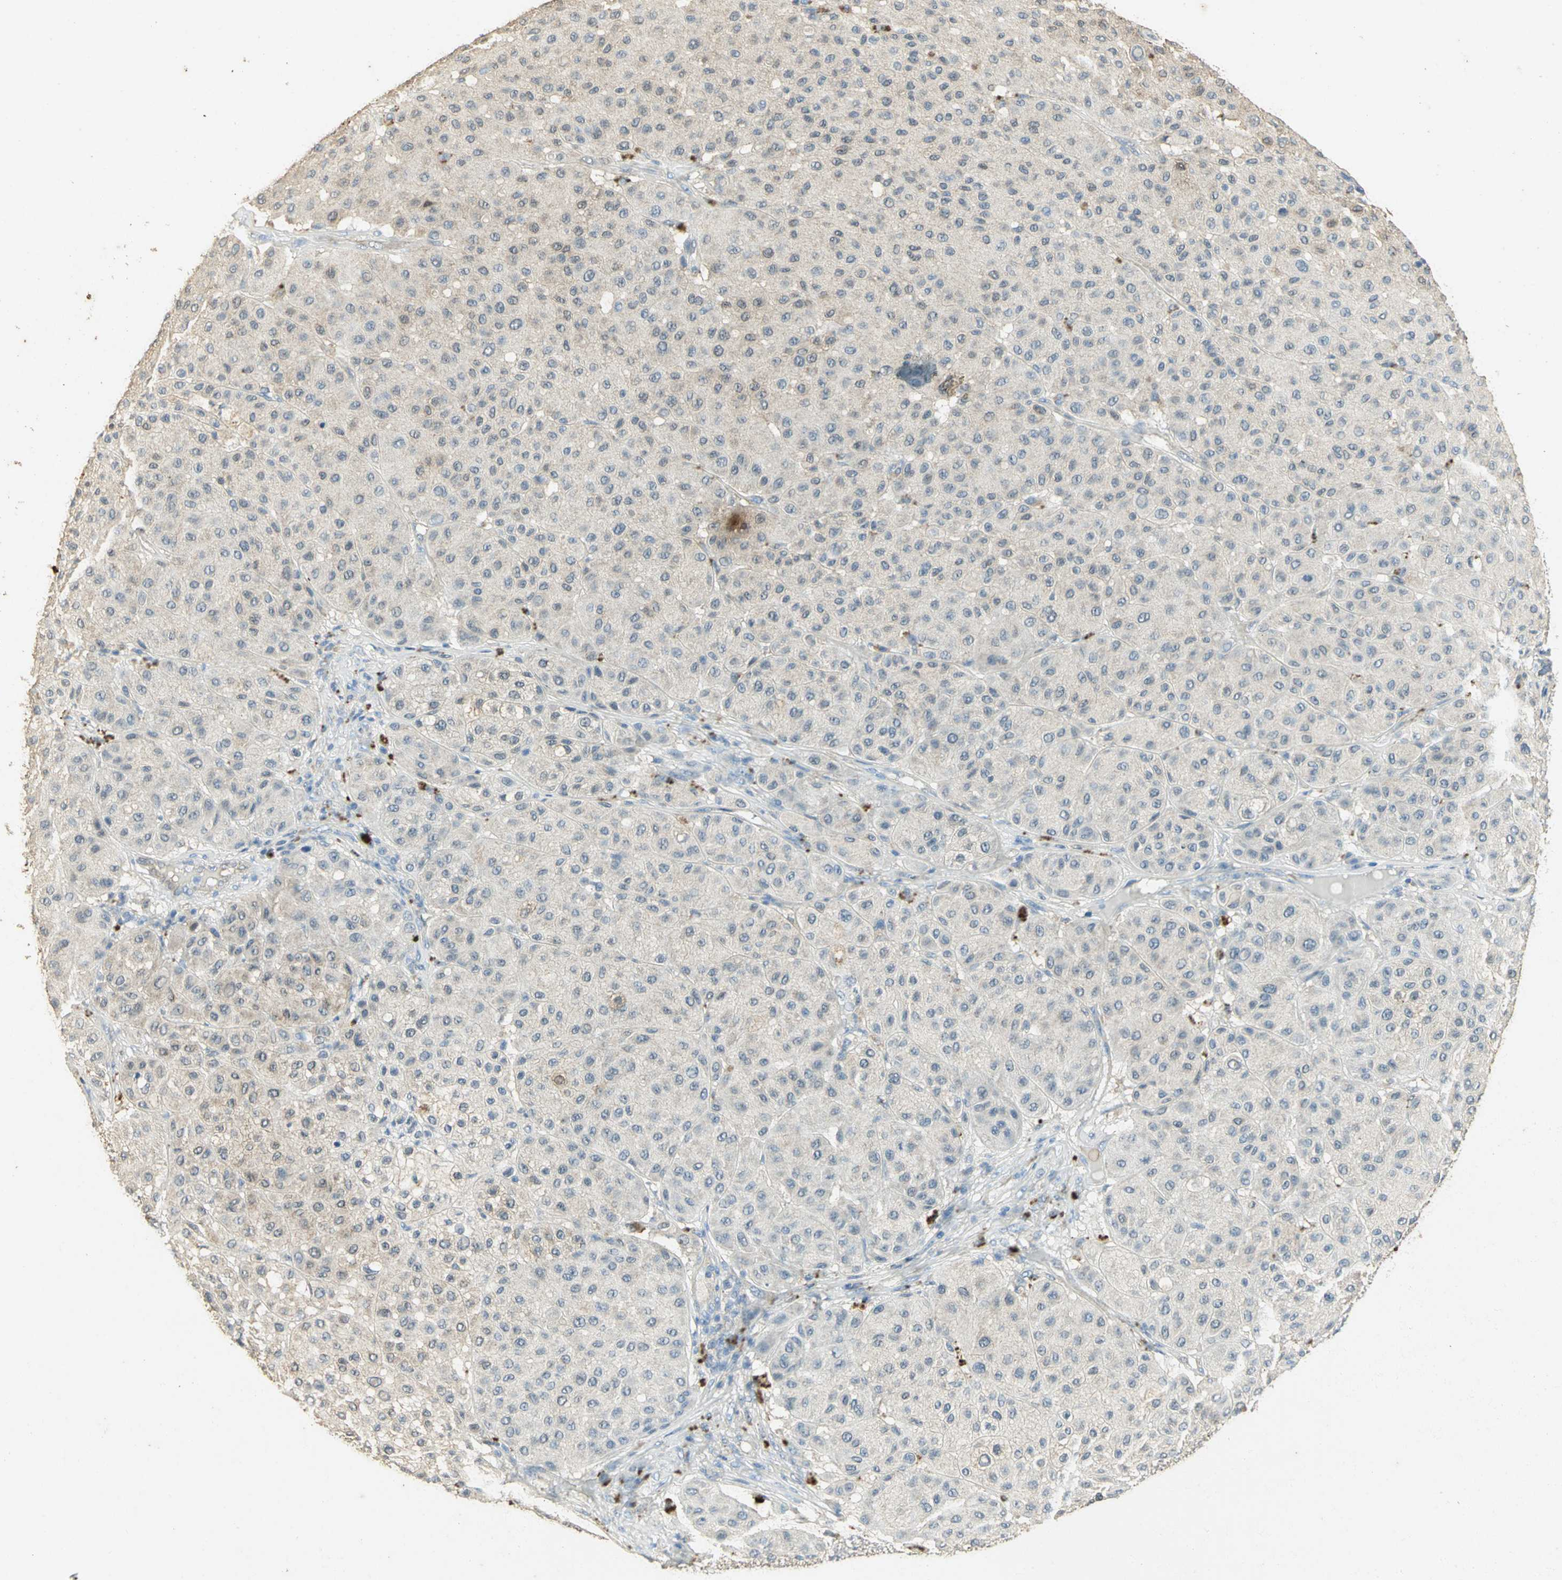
{"staining": {"intensity": "weak", "quantity": "25%-75%", "location": "cytoplasmic/membranous"}, "tissue": "melanoma", "cell_type": "Tumor cells", "image_type": "cancer", "snomed": [{"axis": "morphology", "description": "Normal tissue, NOS"}, {"axis": "morphology", "description": "Malignant melanoma, Metastatic site"}, {"axis": "topography", "description": "Skin"}], "caption": "Tumor cells exhibit low levels of weak cytoplasmic/membranous staining in approximately 25%-75% of cells in melanoma.", "gene": "ASB9", "patient": {"sex": "male", "age": 41}}